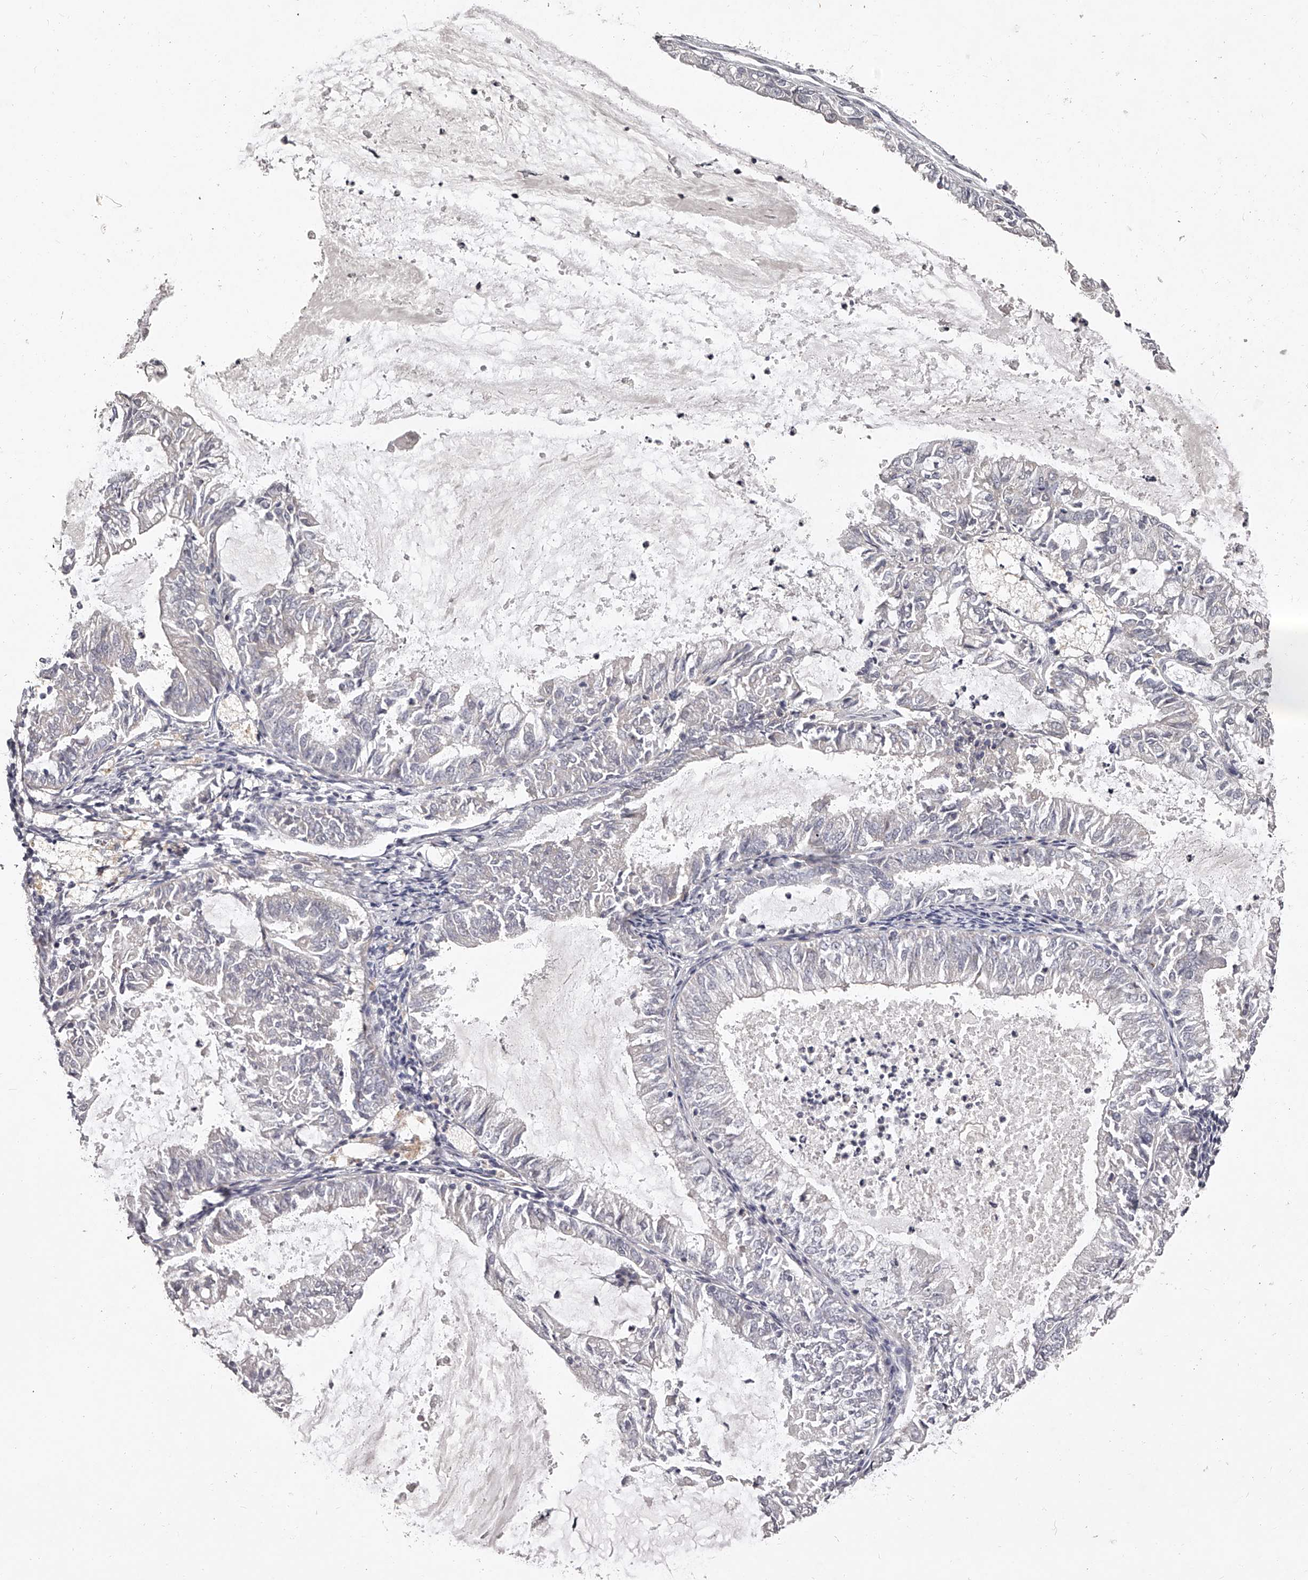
{"staining": {"intensity": "negative", "quantity": "none", "location": "none"}, "tissue": "endometrial cancer", "cell_type": "Tumor cells", "image_type": "cancer", "snomed": [{"axis": "morphology", "description": "Adenocarcinoma, NOS"}, {"axis": "topography", "description": "Endometrium"}], "caption": "This is a micrograph of immunohistochemistry staining of endometrial adenocarcinoma, which shows no staining in tumor cells.", "gene": "NT5DC1", "patient": {"sex": "female", "age": 57}}